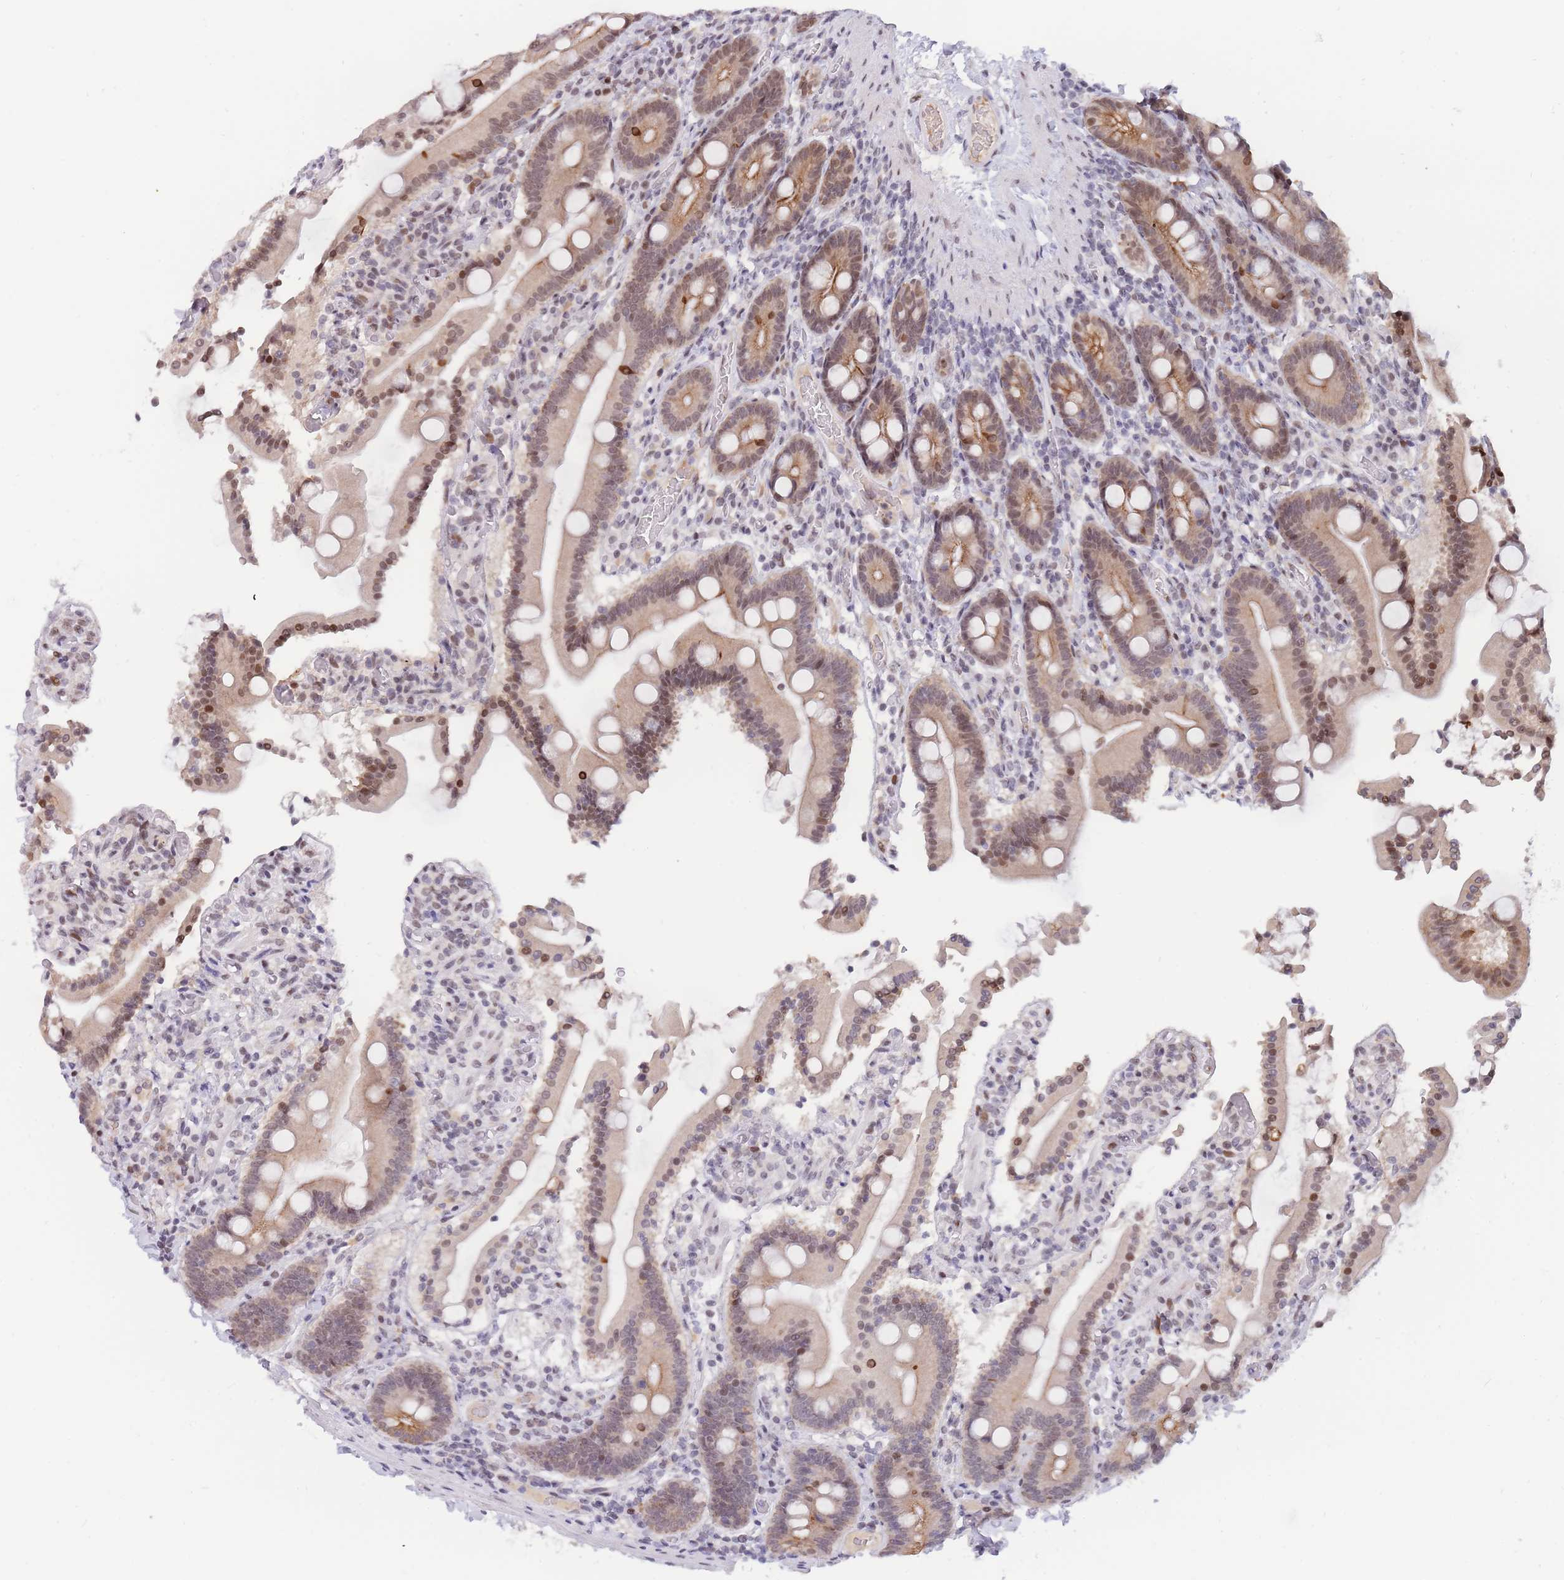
{"staining": {"intensity": "moderate", "quantity": ">75%", "location": "cytoplasmic/membranous,nuclear"}, "tissue": "duodenum", "cell_type": "Glandular cells", "image_type": "normal", "snomed": [{"axis": "morphology", "description": "Normal tissue, NOS"}, {"axis": "topography", "description": "Duodenum"}], "caption": "IHC of unremarkable human duodenum reveals medium levels of moderate cytoplasmic/membranous,nuclear staining in approximately >75% of glandular cells.", "gene": "TARBP2", "patient": {"sex": "male", "age": 55}}